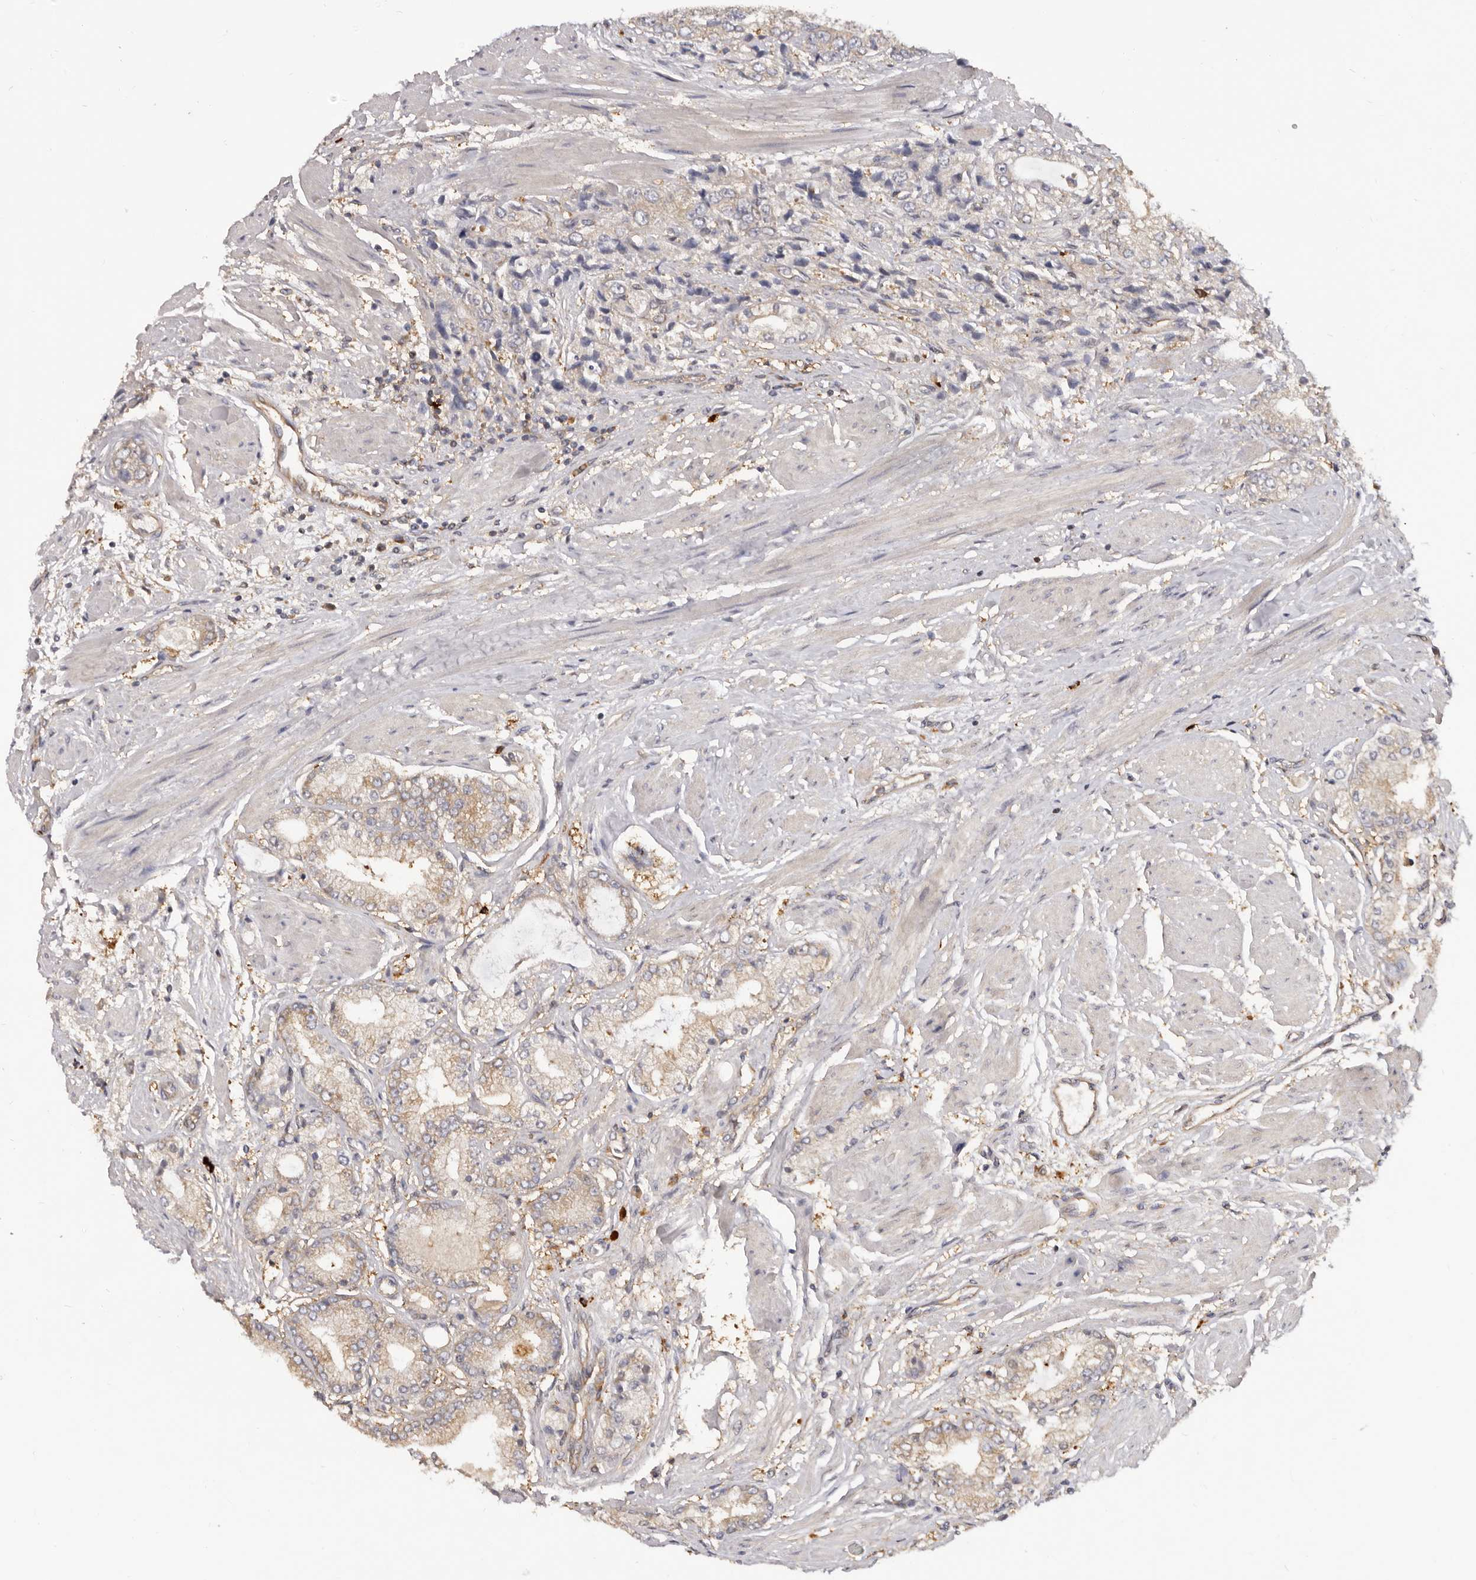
{"staining": {"intensity": "weak", "quantity": "<25%", "location": "cytoplasmic/membranous"}, "tissue": "prostate cancer", "cell_type": "Tumor cells", "image_type": "cancer", "snomed": [{"axis": "morphology", "description": "Adenocarcinoma, High grade"}, {"axis": "topography", "description": "Prostate"}], "caption": "The image exhibits no significant staining in tumor cells of prostate adenocarcinoma (high-grade).", "gene": "ADAMTS20", "patient": {"sex": "male", "age": 50}}